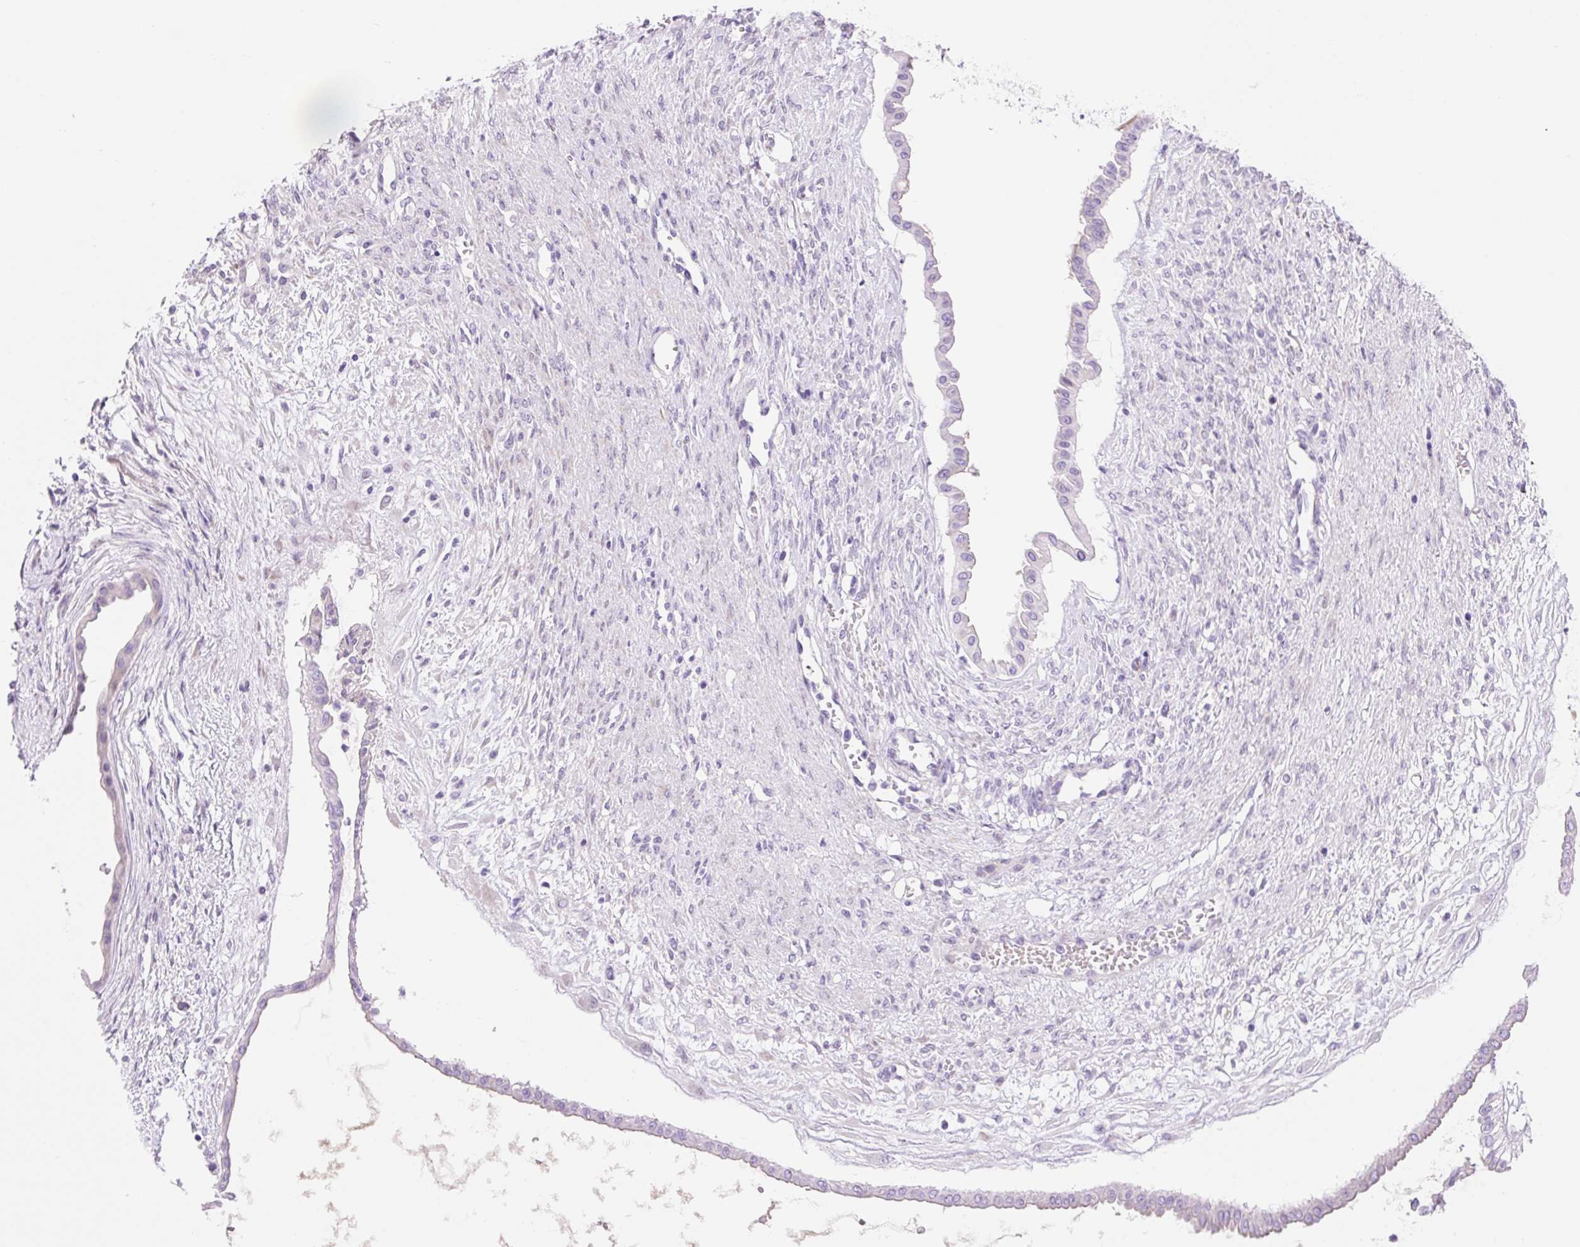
{"staining": {"intensity": "negative", "quantity": "none", "location": "none"}, "tissue": "ovarian cancer", "cell_type": "Tumor cells", "image_type": "cancer", "snomed": [{"axis": "morphology", "description": "Cystadenocarcinoma, mucinous, NOS"}, {"axis": "topography", "description": "Ovary"}], "caption": "IHC of ovarian cancer (mucinous cystadenocarcinoma) shows no staining in tumor cells. The staining was performed using DAB to visualize the protein expression in brown, while the nuclei were stained in blue with hematoxylin (Magnification: 20x).", "gene": "ZNF121", "patient": {"sex": "female", "age": 73}}